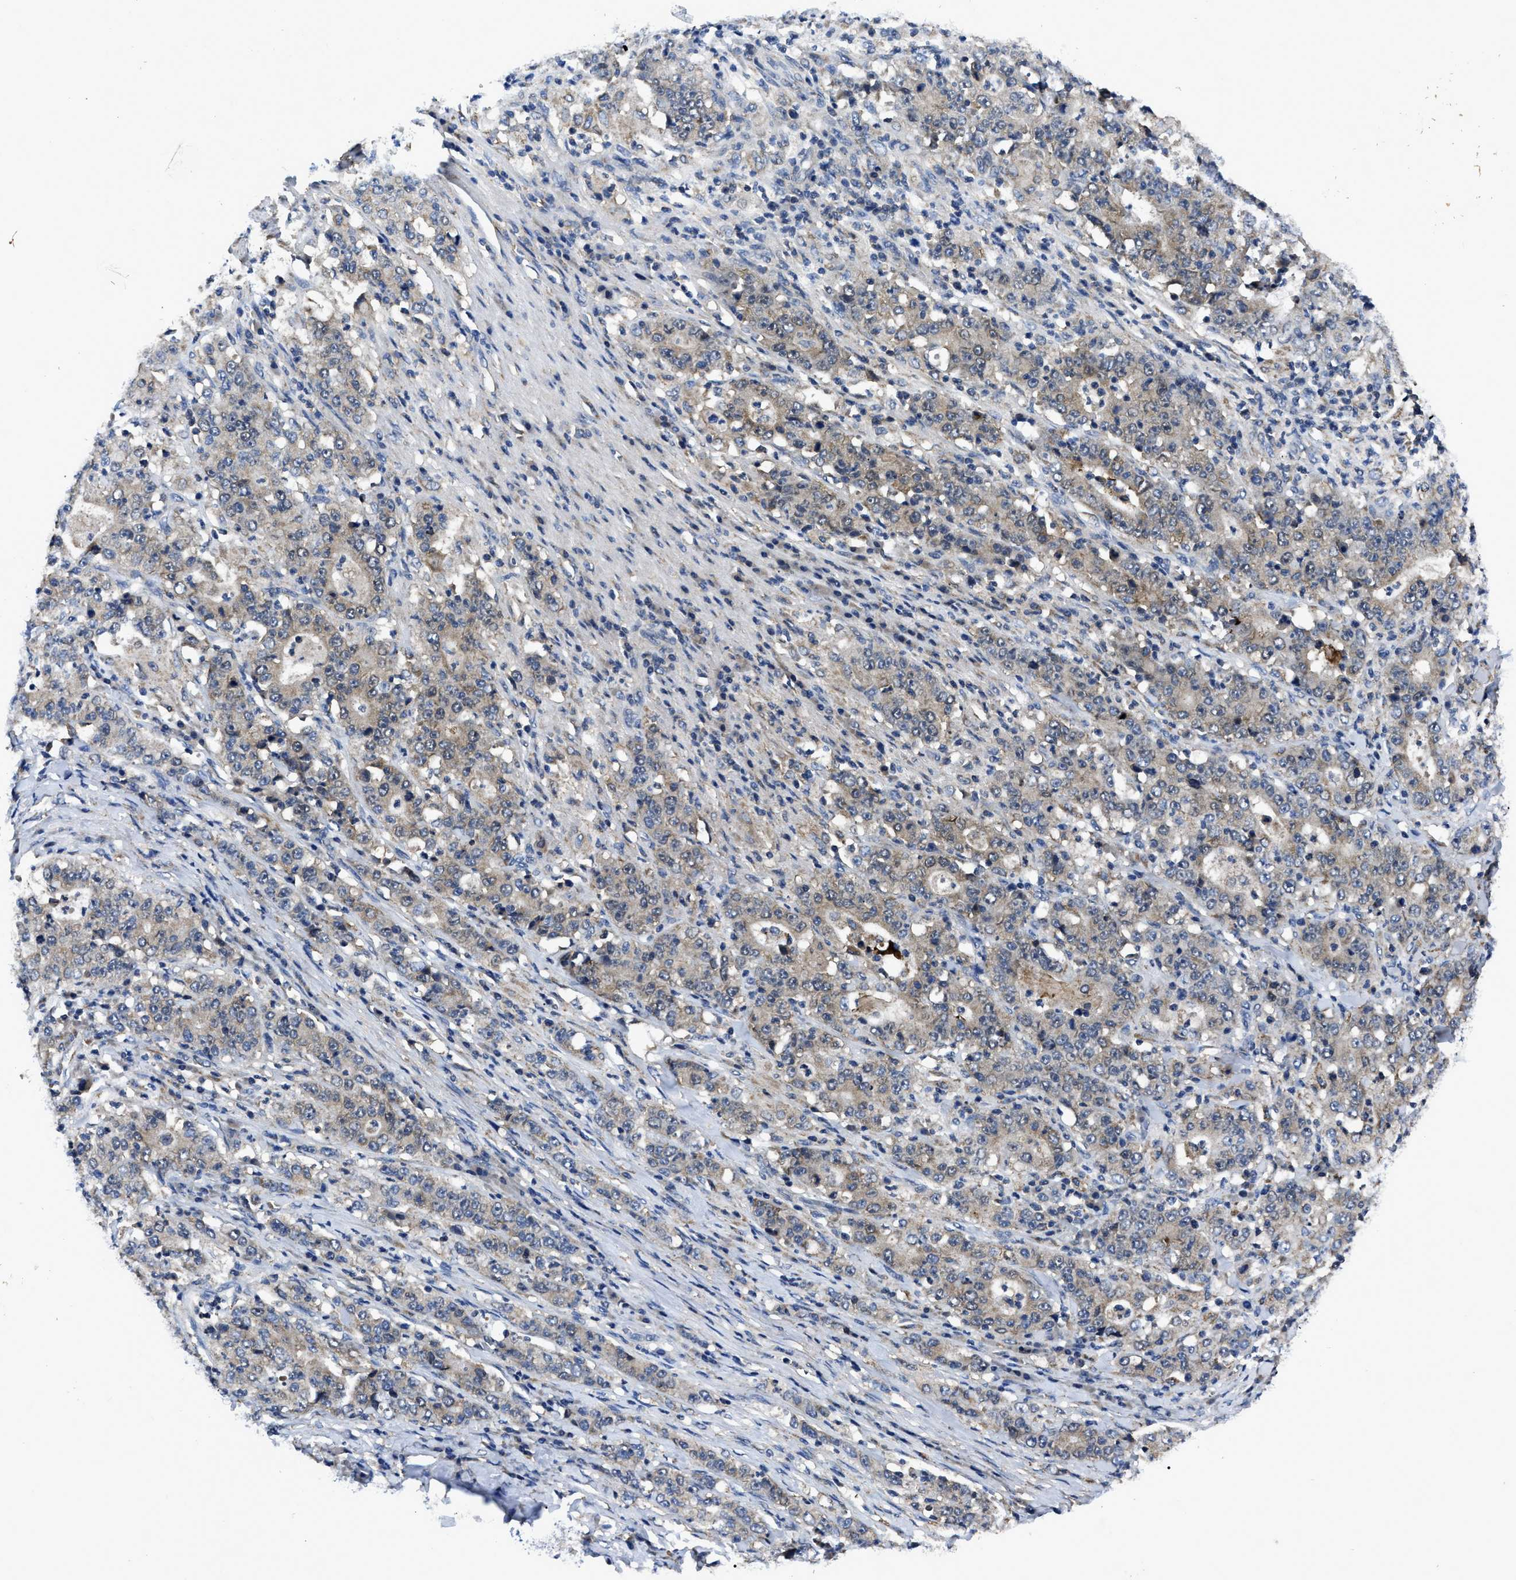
{"staining": {"intensity": "weak", "quantity": "25%-75%", "location": "cytoplasmic/membranous"}, "tissue": "stomach cancer", "cell_type": "Tumor cells", "image_type": "cancer", "snomed": [{"axis": "morphology", "description": "Normal tissue, NOS"}, {"axis": "morphology", "description": "Adenocarcinoma, NOS"}, {"axis": "topography", "description": "Stomach, upper"}, {"axis": "topography", "description": "Stomach"}], "caption": "Tumor cells demonstrate low levels of weak cytoplasmic/membranous expression in about 25%-75% of cells in human stomach adenocarcinoma. (Brightfield microscopy of DAB IHC at high magnification).", "gene": "GET4", "patient": {"sex": "male", "age": 59}}